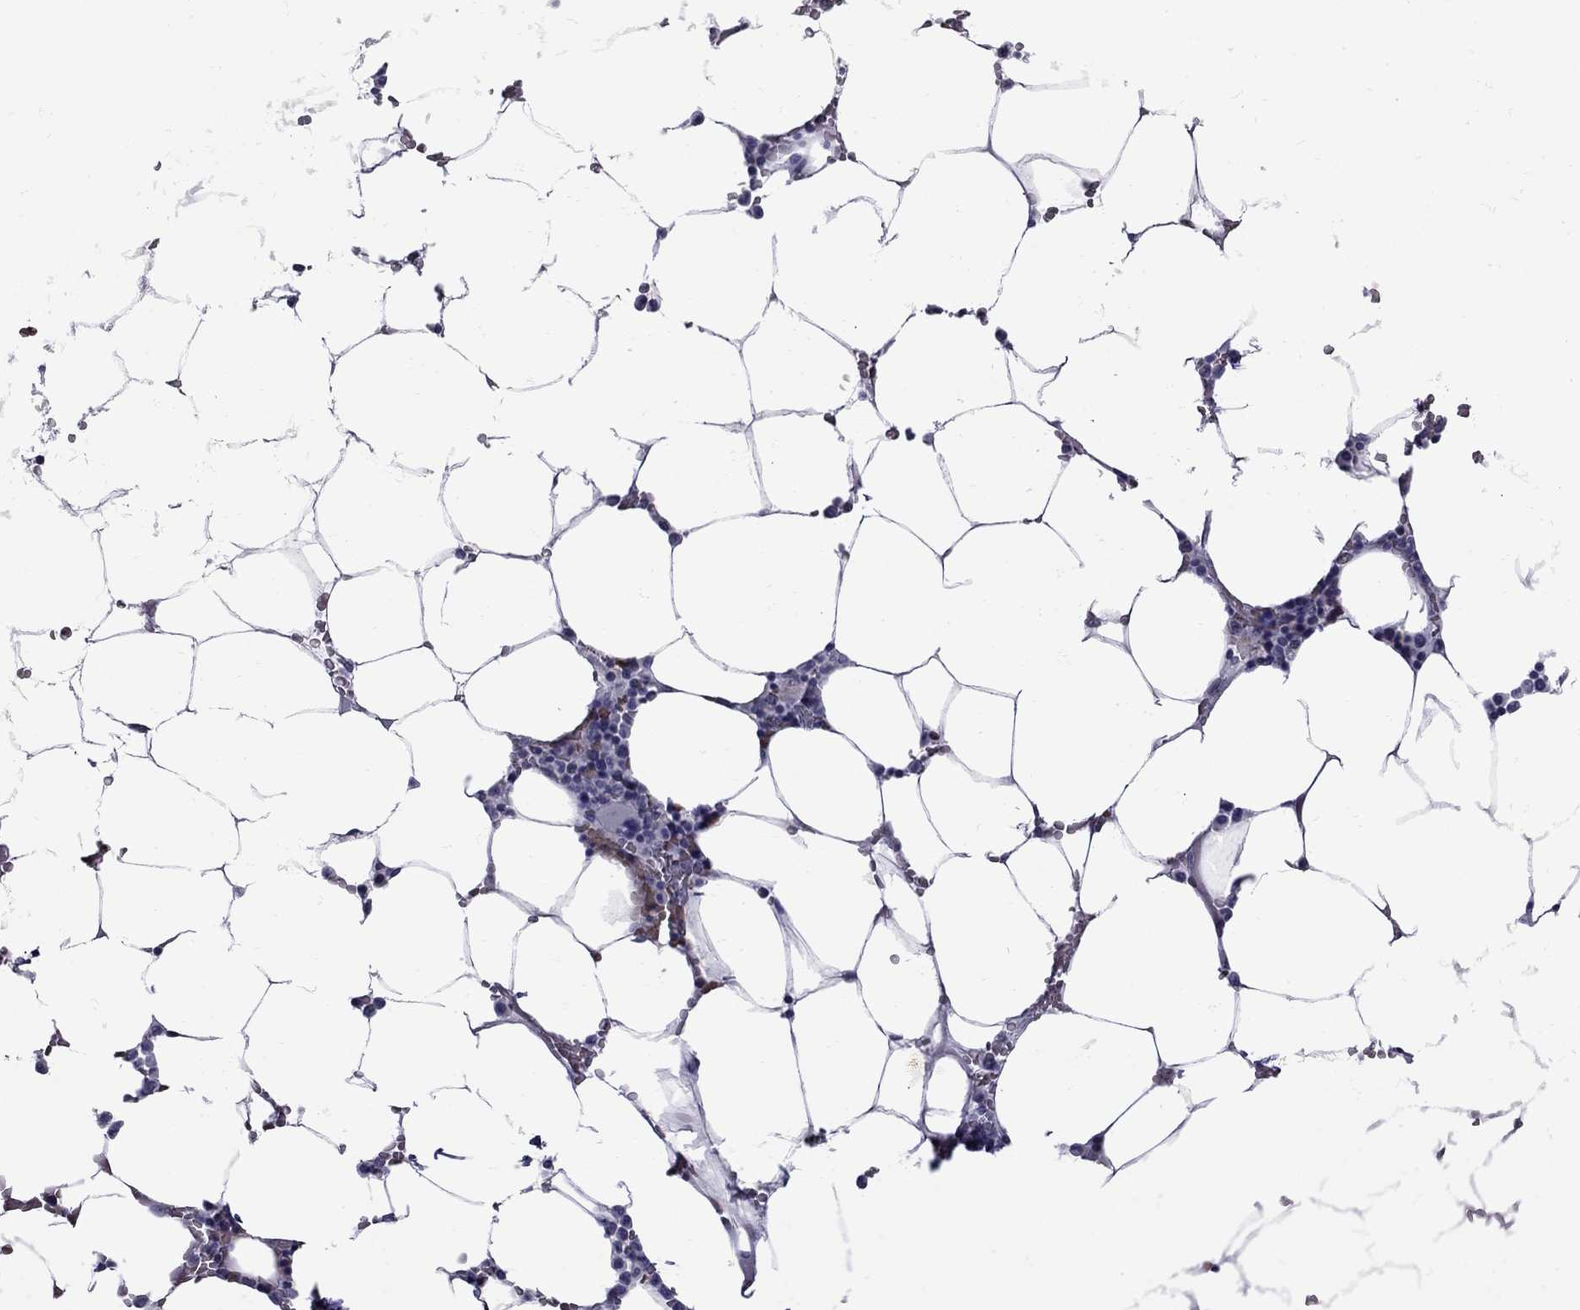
{"staining": {"intensity": "weak", "quantity": "<25%", "location": "cytoplasmic/membranous"}, "tissue": "bone marrow", "cell_type": "Hematopoietic cells", "image_type": "normal", "snomed": [{"axis": "morphology", "description": "Normal tissue, NOS"}, {"axis": "topography", "description": "Bone marrow"}], "caption": "Immunohistochemistry photomicrograph of normal bone marrow stained for a protein (brown), which shows no positivity in hematopoietic cells. (Stains: DAB IHC with hematoxylin counter stain, Microscopy: brightfield microscopy at high magnification).", "gene": "CLTCL1", "patient": {"sex": "female", "age": 52}}